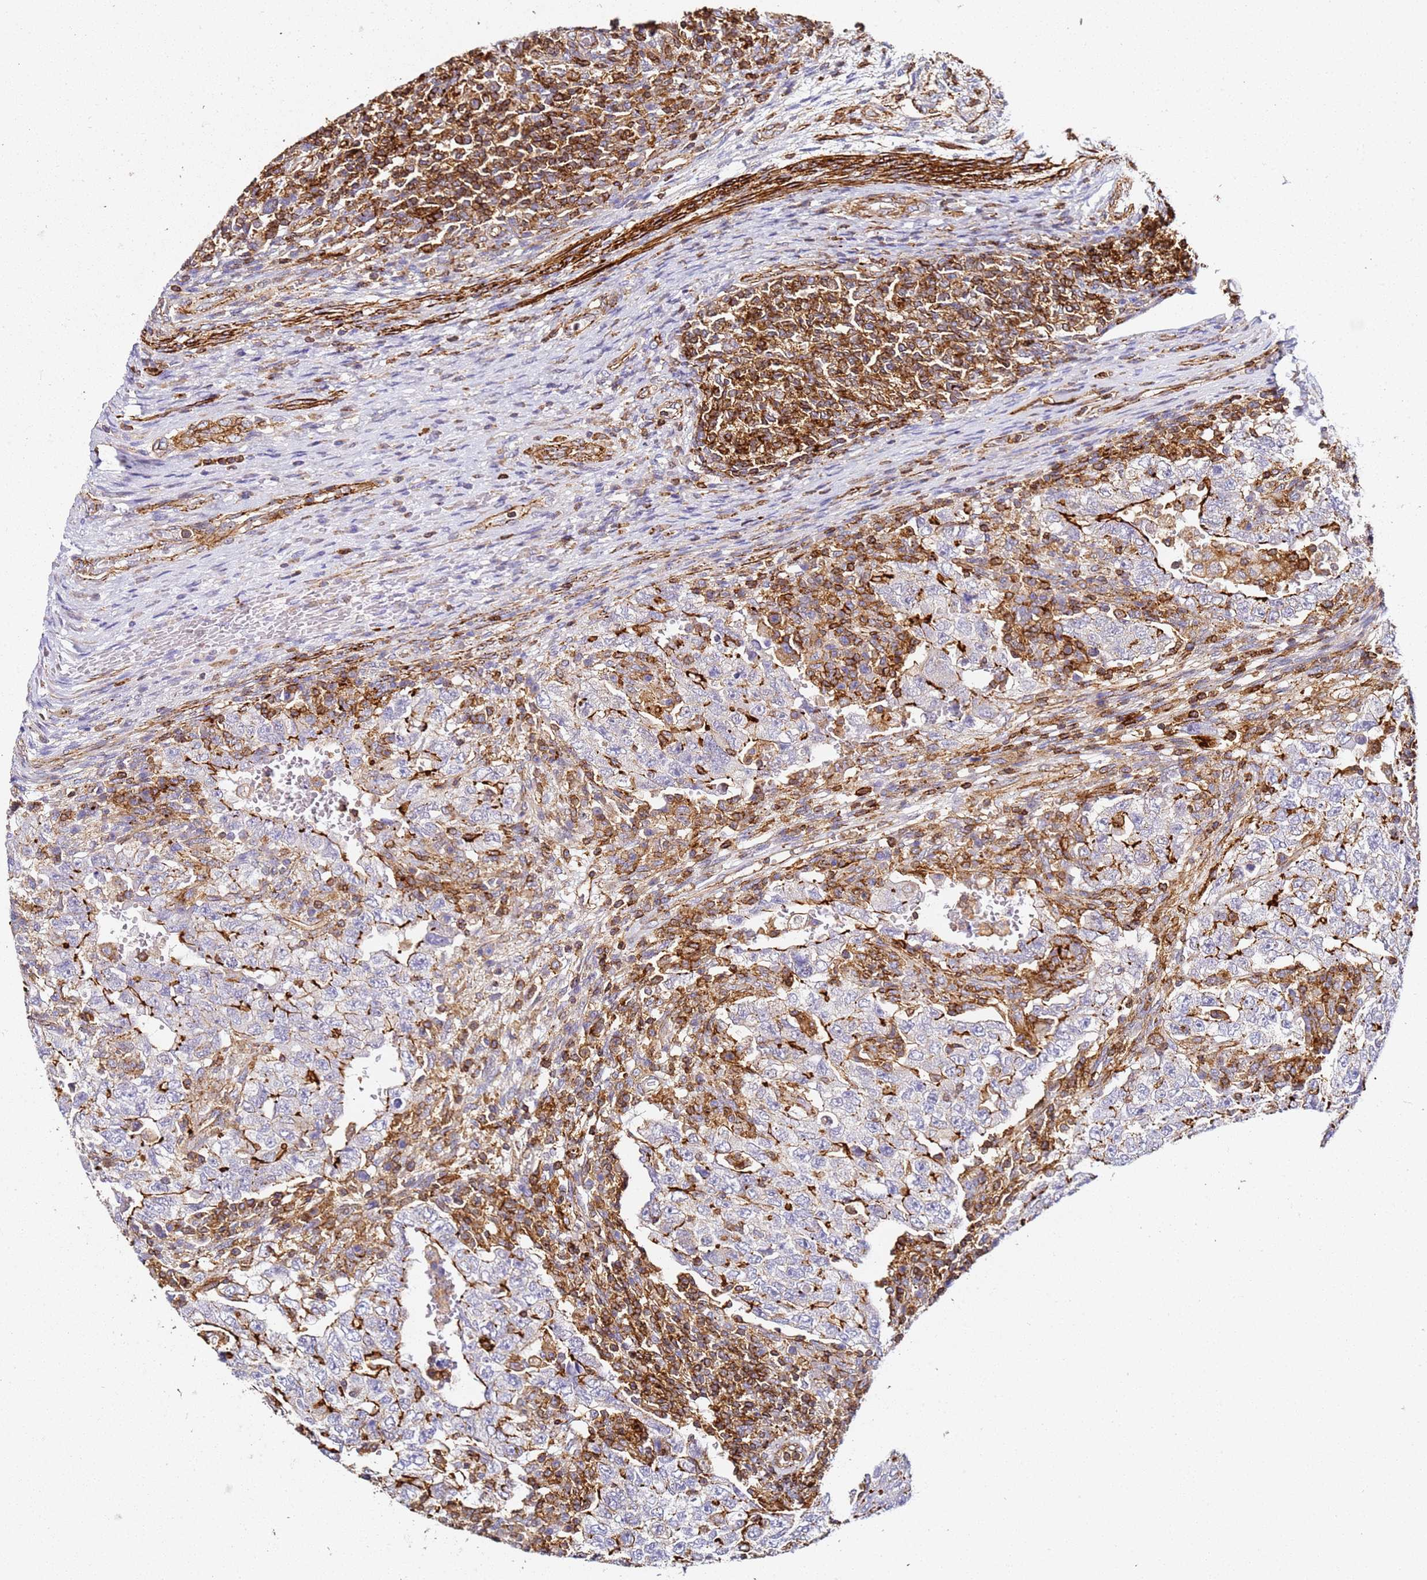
{"staining": {"intensity": "moderate", "quantity": "25%-75%", "location": "cytoplasmic/membranous"}, "tissue": "testis cancer", "cell_type": "Tumor cells", "image_type": "cancer", "snomed": [{"axis": "morphology", "description": "Carcinoma, Embryonal, NOS"}, {"axis": "topography", "description": "Testis"}], "caption": "DAB immunohistochemical staining of testis cancer (embryonal carcinoma) reveals moderate cytoplasmic/membranous protein positivity in approximately 25%-75% of tumor cells. The protein of interest is stained brown, and the nuclei are stained in blue (DAB IHC with brightfield microscopy, high magnification).", "gene": "ZNF671", "patient": {"sex": "male", "age": 26}}